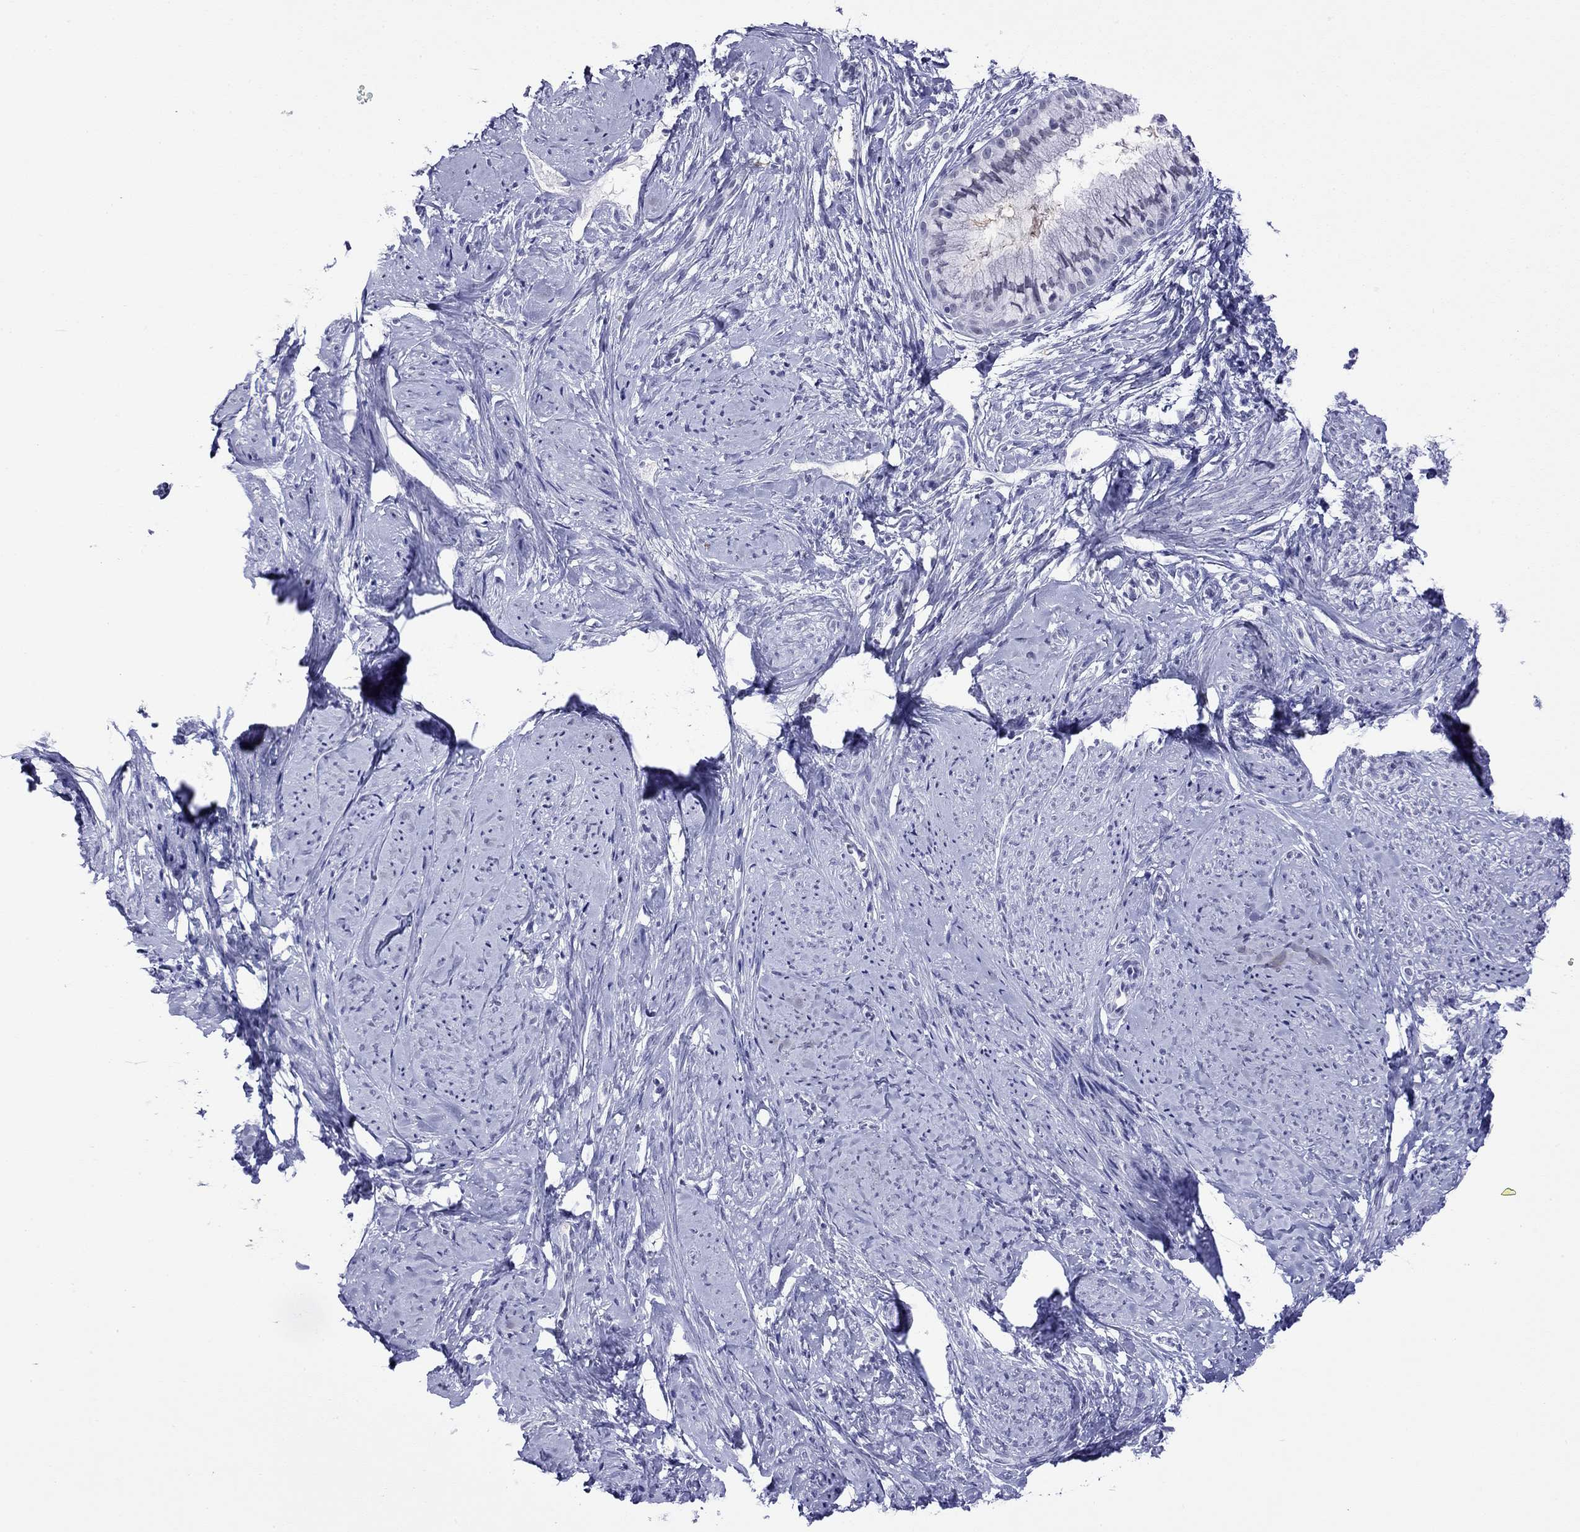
{"staining": {"intensity": "negative", "quantity": "none", "location": "none"}, "tissue": "smooth muscle", "cell_type": "Smooth muscle cells", "image_type": "normal", "snomed": [{"axis": "morphology", "description": "Normal tissue, NOS"}, {"axis": "topography", "description": "Smooth muscle"}], "caption": "Smooth muscle cells show no significant staining in unremarkable smooth muscle. Brightfield microscopy of immunohistochemistry stained with DAB (brown) and hematoxylin (blue), captured at high magnification.", "gene": "SLC30A8", "patient": {"sex": "female", "age": 48}}